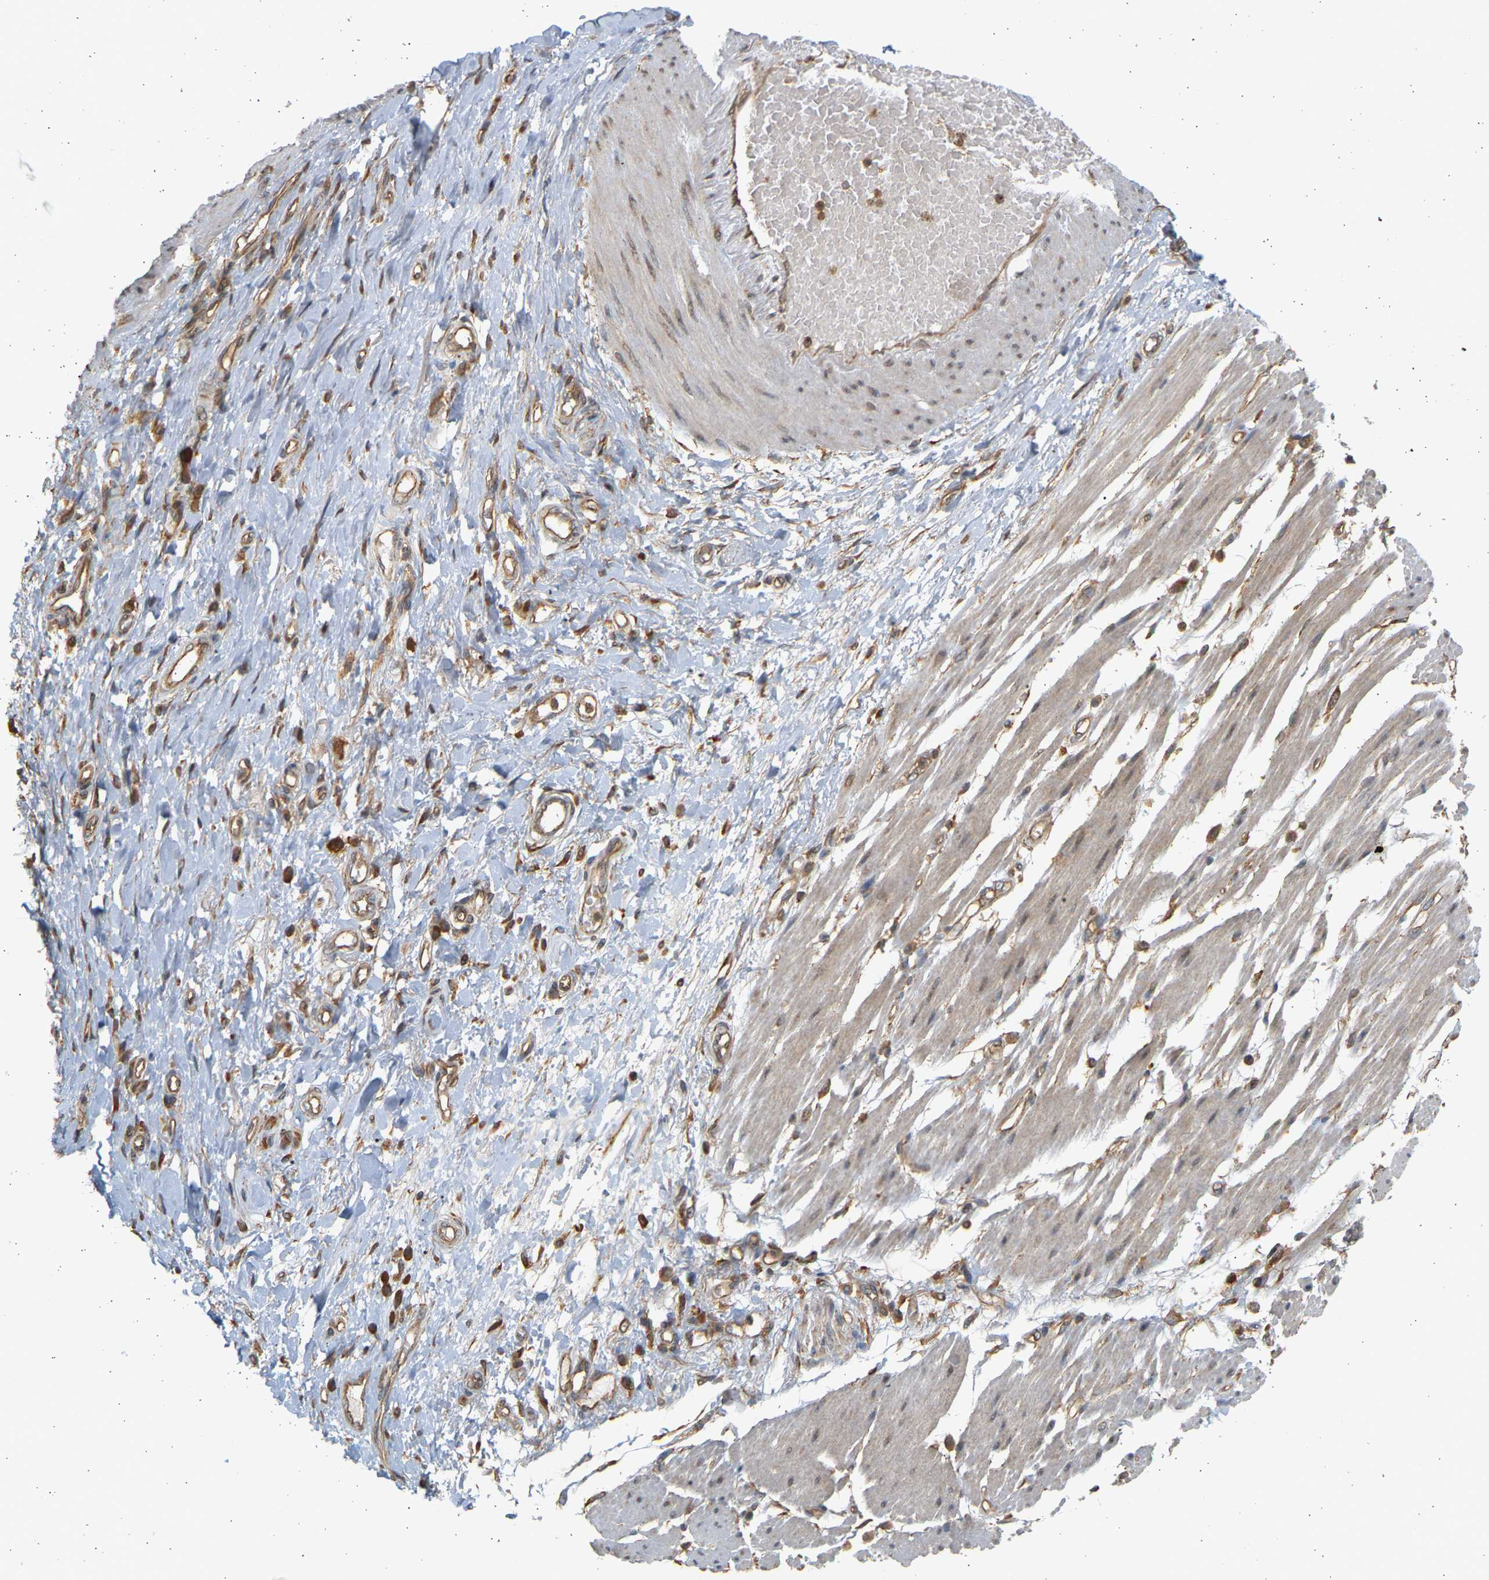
{"staining": {"intensity": "weak", "quantity": "25%-75%", "location": "cytoplasmic/membranous"}, "tissue": "adipose tissue", "cell_type": "Adipocytes", "image_type": "normal", "snomed": [{"axis": "morphology", "description": "Normal tissue, NOS"}, {"axis": "morphology", "description": "Adenocarcinoma, NOS"}, {"axis": "topography", "description": "Esophagus"}], "caption": "Adipose tissue stained with DAB (3,3'-diaminobenzidine) immunohistochemistry exhibits low levels of weak cytoplasmic/membranous expression in approximately 25%-75% of adipocytes.", "gene": "B4GALT6", "patient": {"sex": "male", "age": 62}}